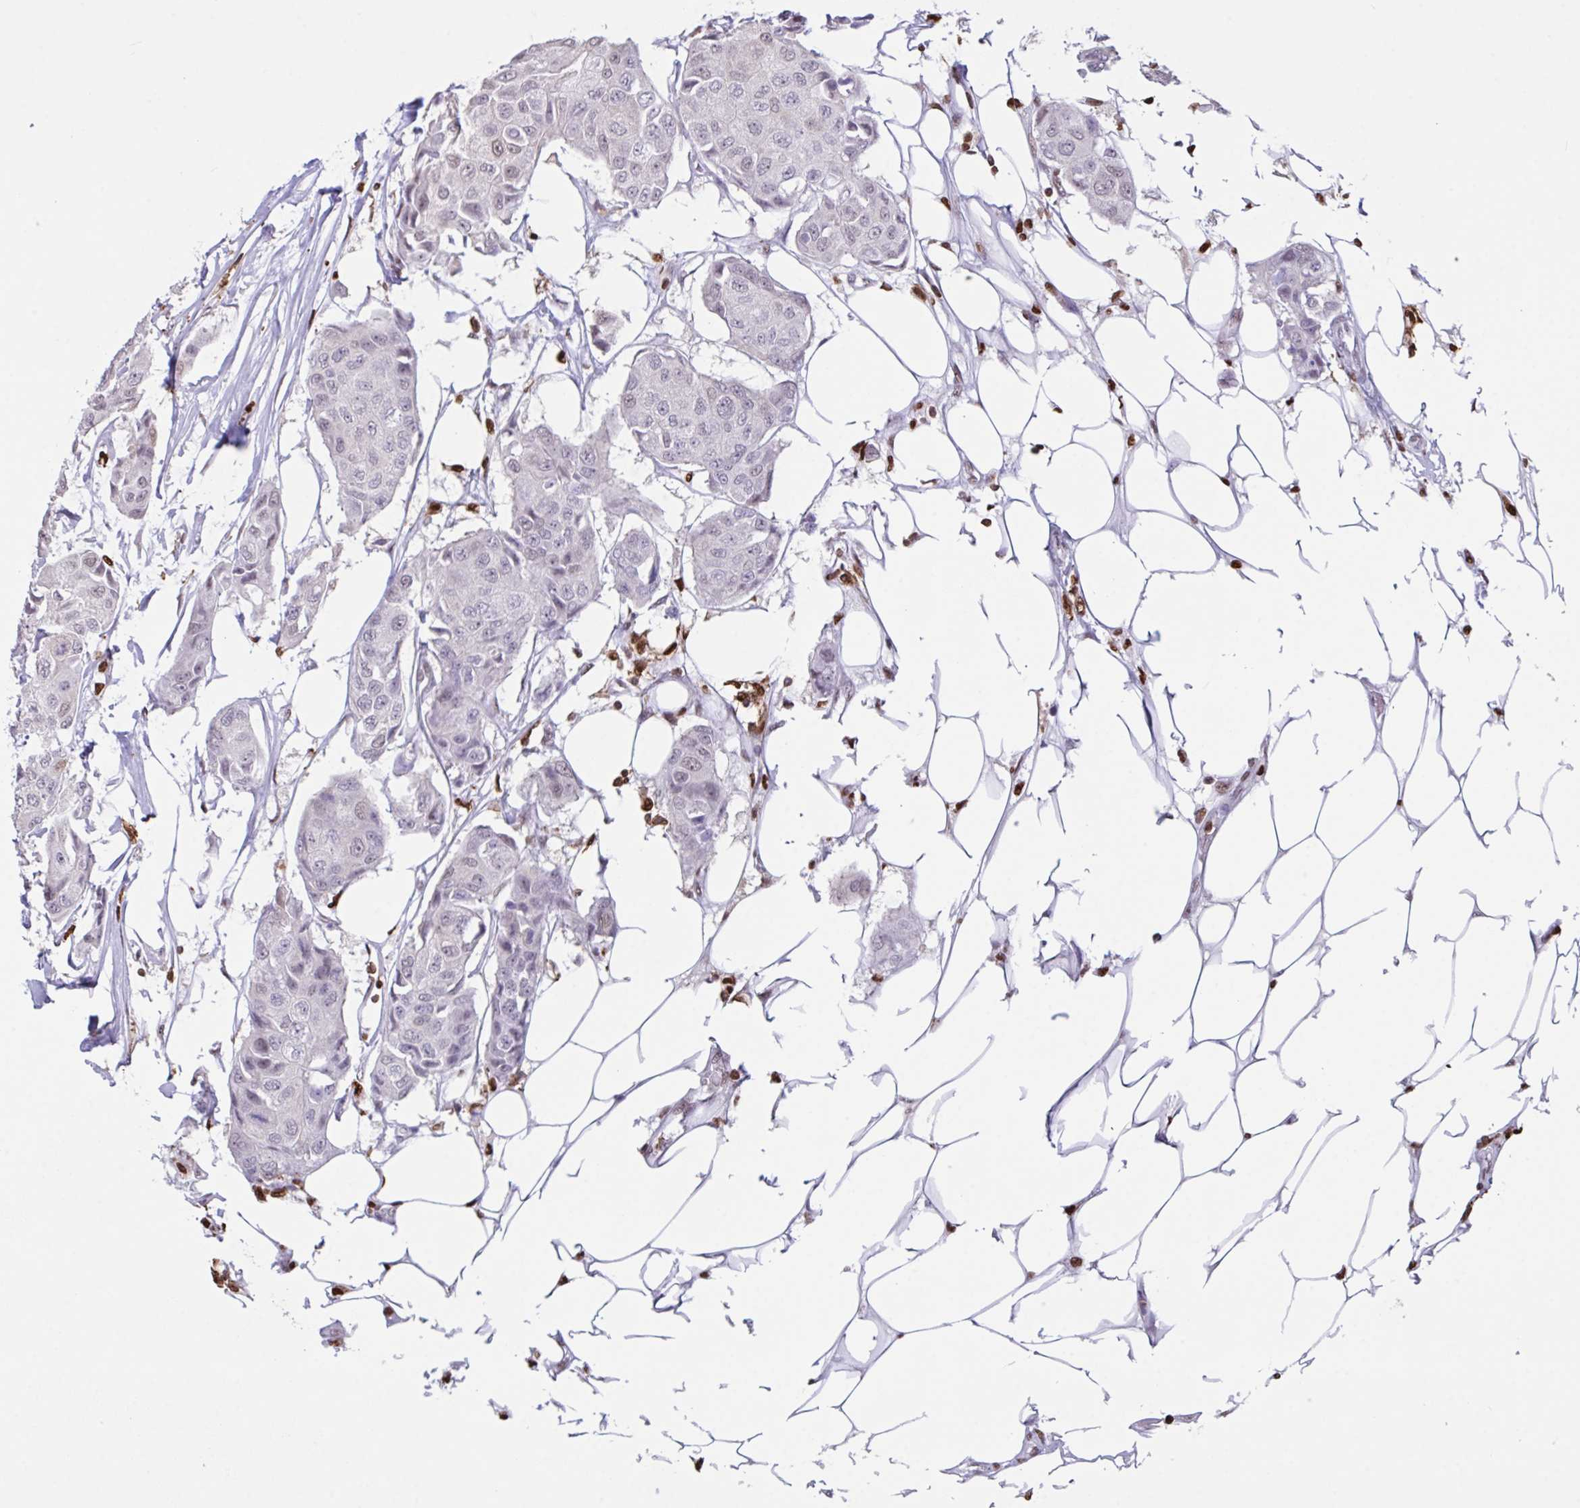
{"staining": {"intensity": "weak", "quantity": "<25%", "location": "nuclear"}, "tissue": "breast cancer", "cell_type": "Tumor cells", "image_type": "cancer", "snomed": [{"axis": "morphology", "description": "Duct carcinoma"}, {"axis": "topography", "description": "Breast"}, {"axis": "topography", "description": "Lymph node"}], "caption": "An IHC photomicrograph of infiltrating ductal carcinoma (breast) is shown. There is no staining in tumor cells of infiltrating ductal carcinoma (breast). (DAB IHC, high magnification).", "gene": "BTBD10", "patient": {"sex": "female", "age": 80}}